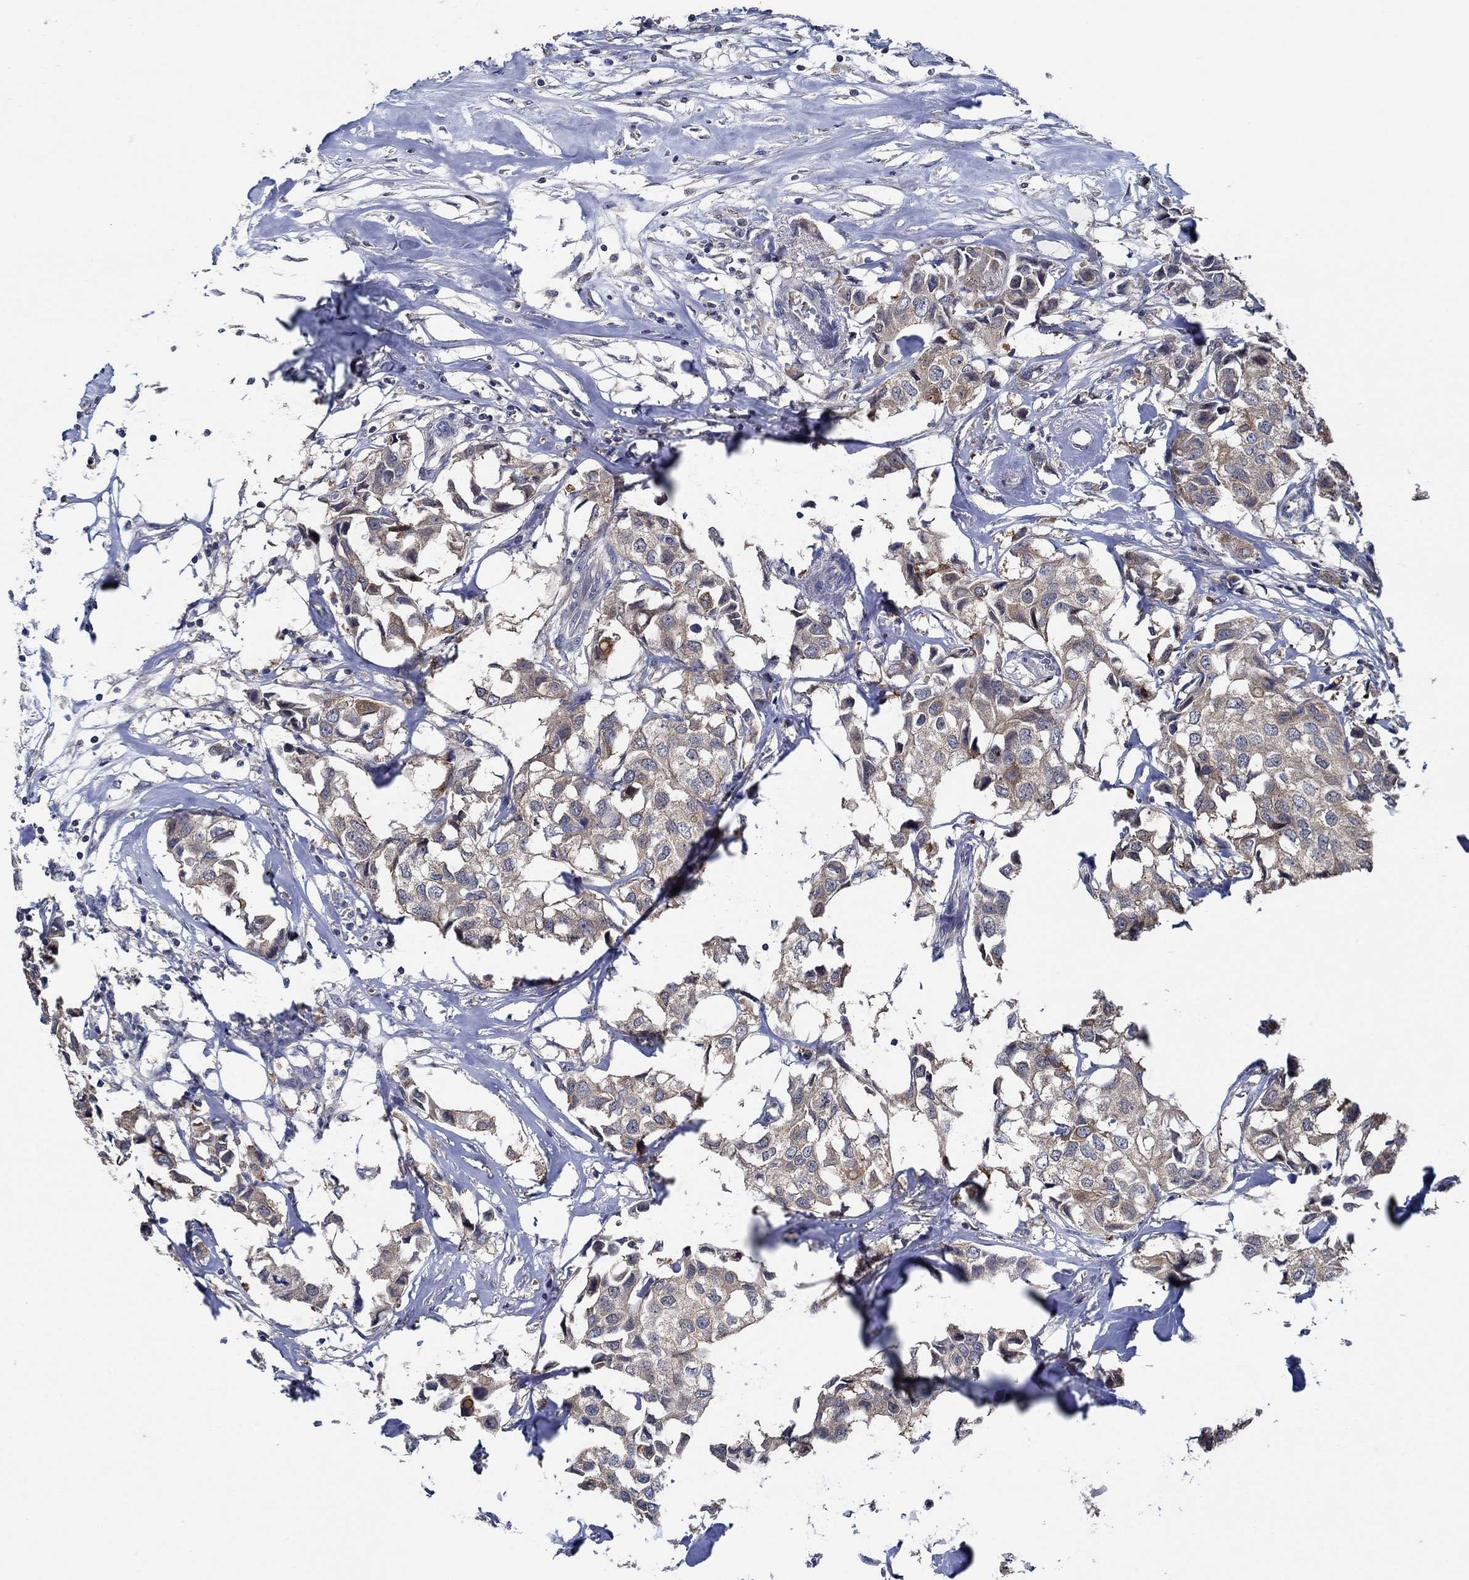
{"staining": {"intensity": "weak", "quantity": "<25%", "location": "cytoplasmic/membranous"}, "tissue": "breast cancer", "cell_type": "Tumor cells", "image_type": "cancer", "snomed": [{"axis": "morphology", "description": "Duct carcinoma"}, {"axis": "topography", "description": "Breast"}], "caption": "The image demonstrates no staining of tumor cells in breast infiltrating ductal carcinoma.", "gene": "DACT1", "patient": {"sex": "female", "age": 80}}